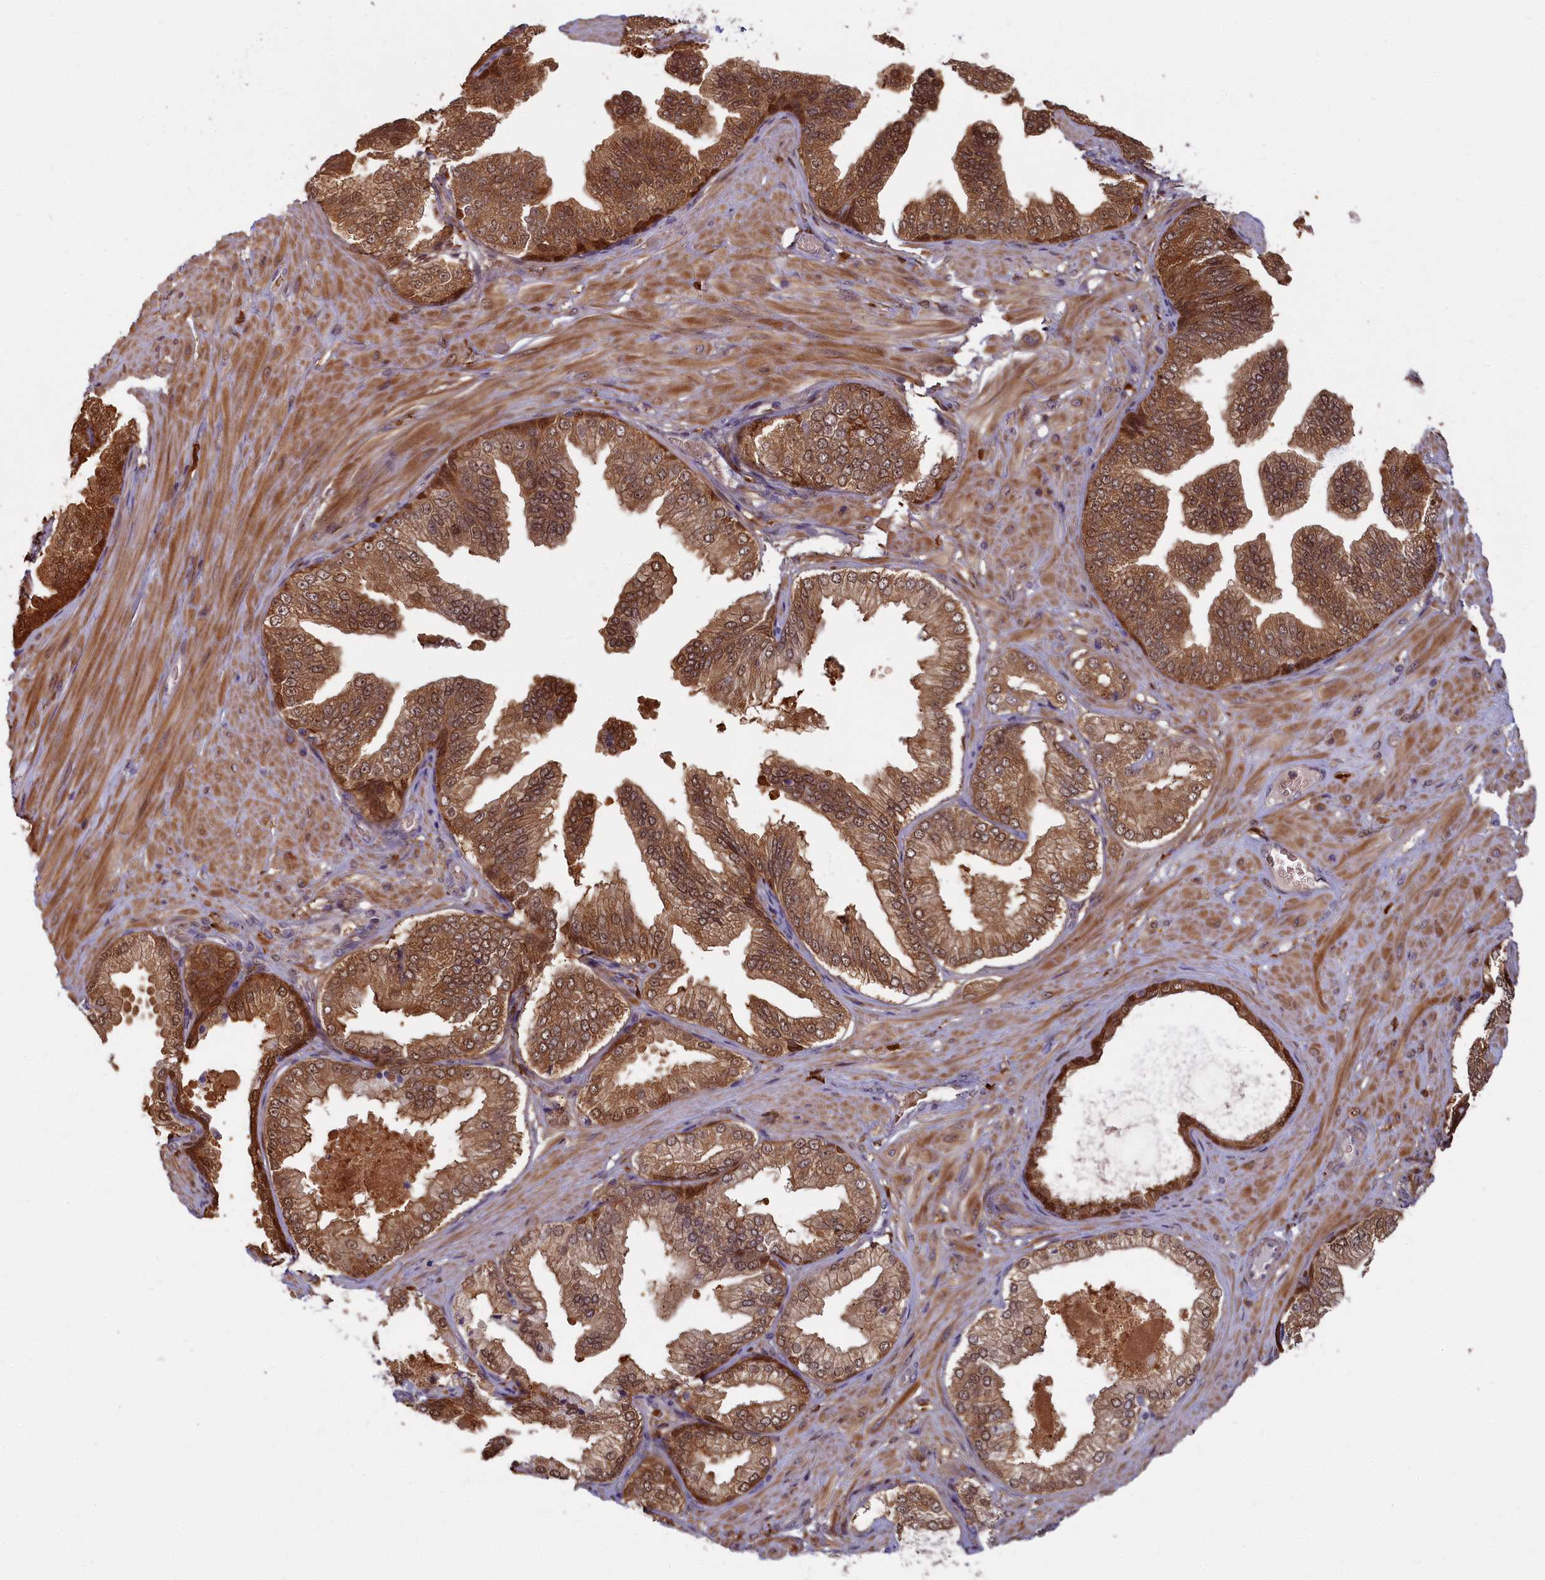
{"staining": {"intensity": "strong", "quantity": ">75%", "location": "cytoplasmic/membranous,nuclear"}, "tissue": "soft tissue", "cell_type": "Fibroblasts", "image_type": "normal", "snomed": [{"axis": "morphology", "description": "Normal tissue, NOS"}, {"axis": "morphology", "description": "Adenocarcinoma, Low grade"}, {"axis": "topography", "description": "Prostate"}, {"axis": "topography", "description": "Peripheral nerve tissue"}], "caption": "Soft tissue stained with IHC exhibits strong cytoplasmic/membranous,nuclear positivity in approximately >75% of fibroblasts. Nuclei are stained in blue.", "gene": "BLVRB", "patient": {"sex": "male", "age": 63}}